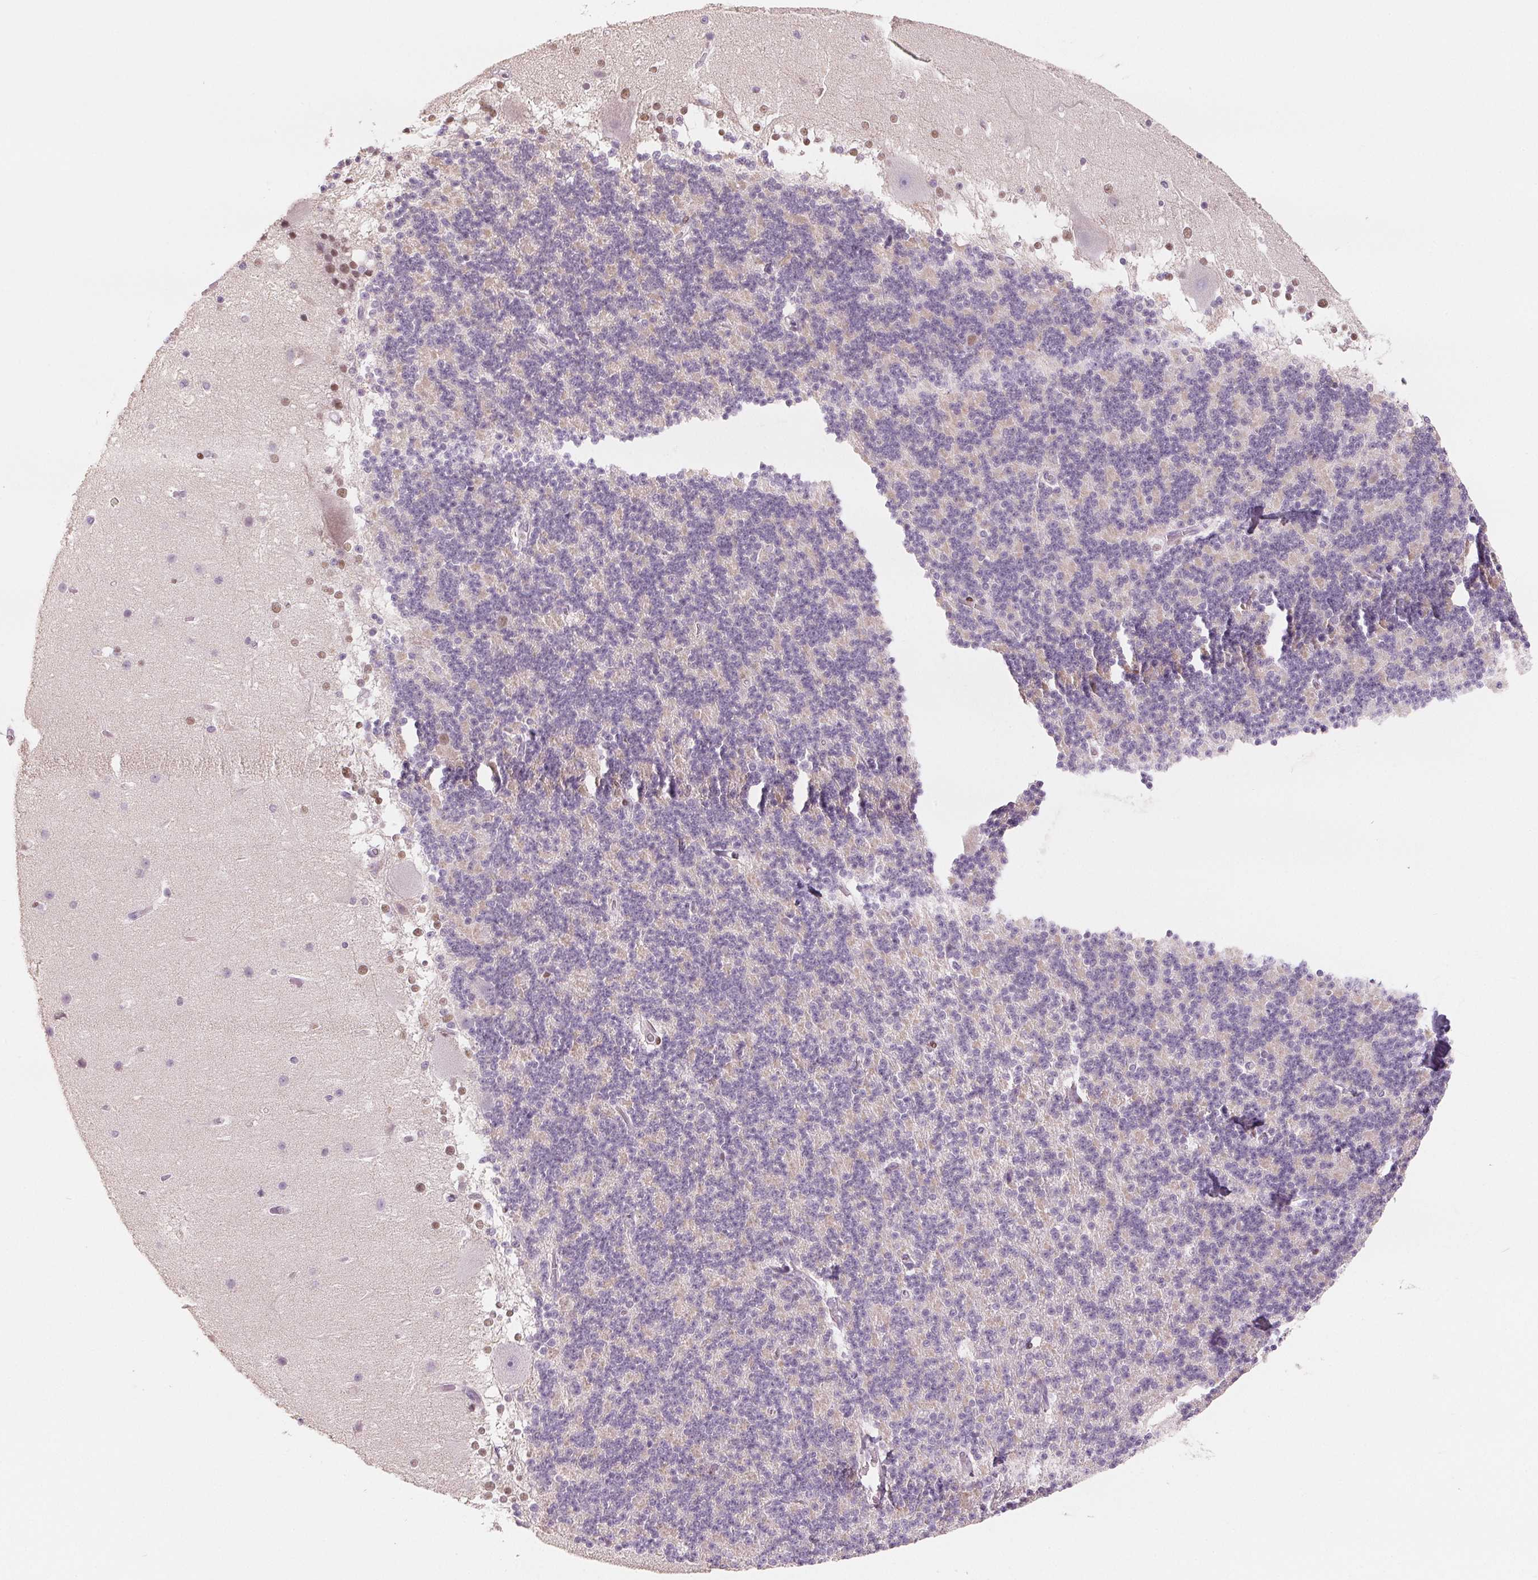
{"staining": {"intensity": "negative", "quantity": "none", "location": "none"}, "tissue": "cerebellum", "cell_type": "Cells in granular layer", "image_type": "normal", "snomed": [{"axis": "morphology", "description": "Normal tissue, NOS"}, {"axis": "topography", "description": "Cerebellum"}], "caption": "IHC of benign cerebellum exhibits no expression in cells in granular layer. Brightfield microscopy of IHC stained with DAB (3,3'-diaminobenzidine) (brown) and hematoxylin (blue), captured at high magnification.", "gene": "SMARCD3", "patient": {"sex": "female", "age": 19}}